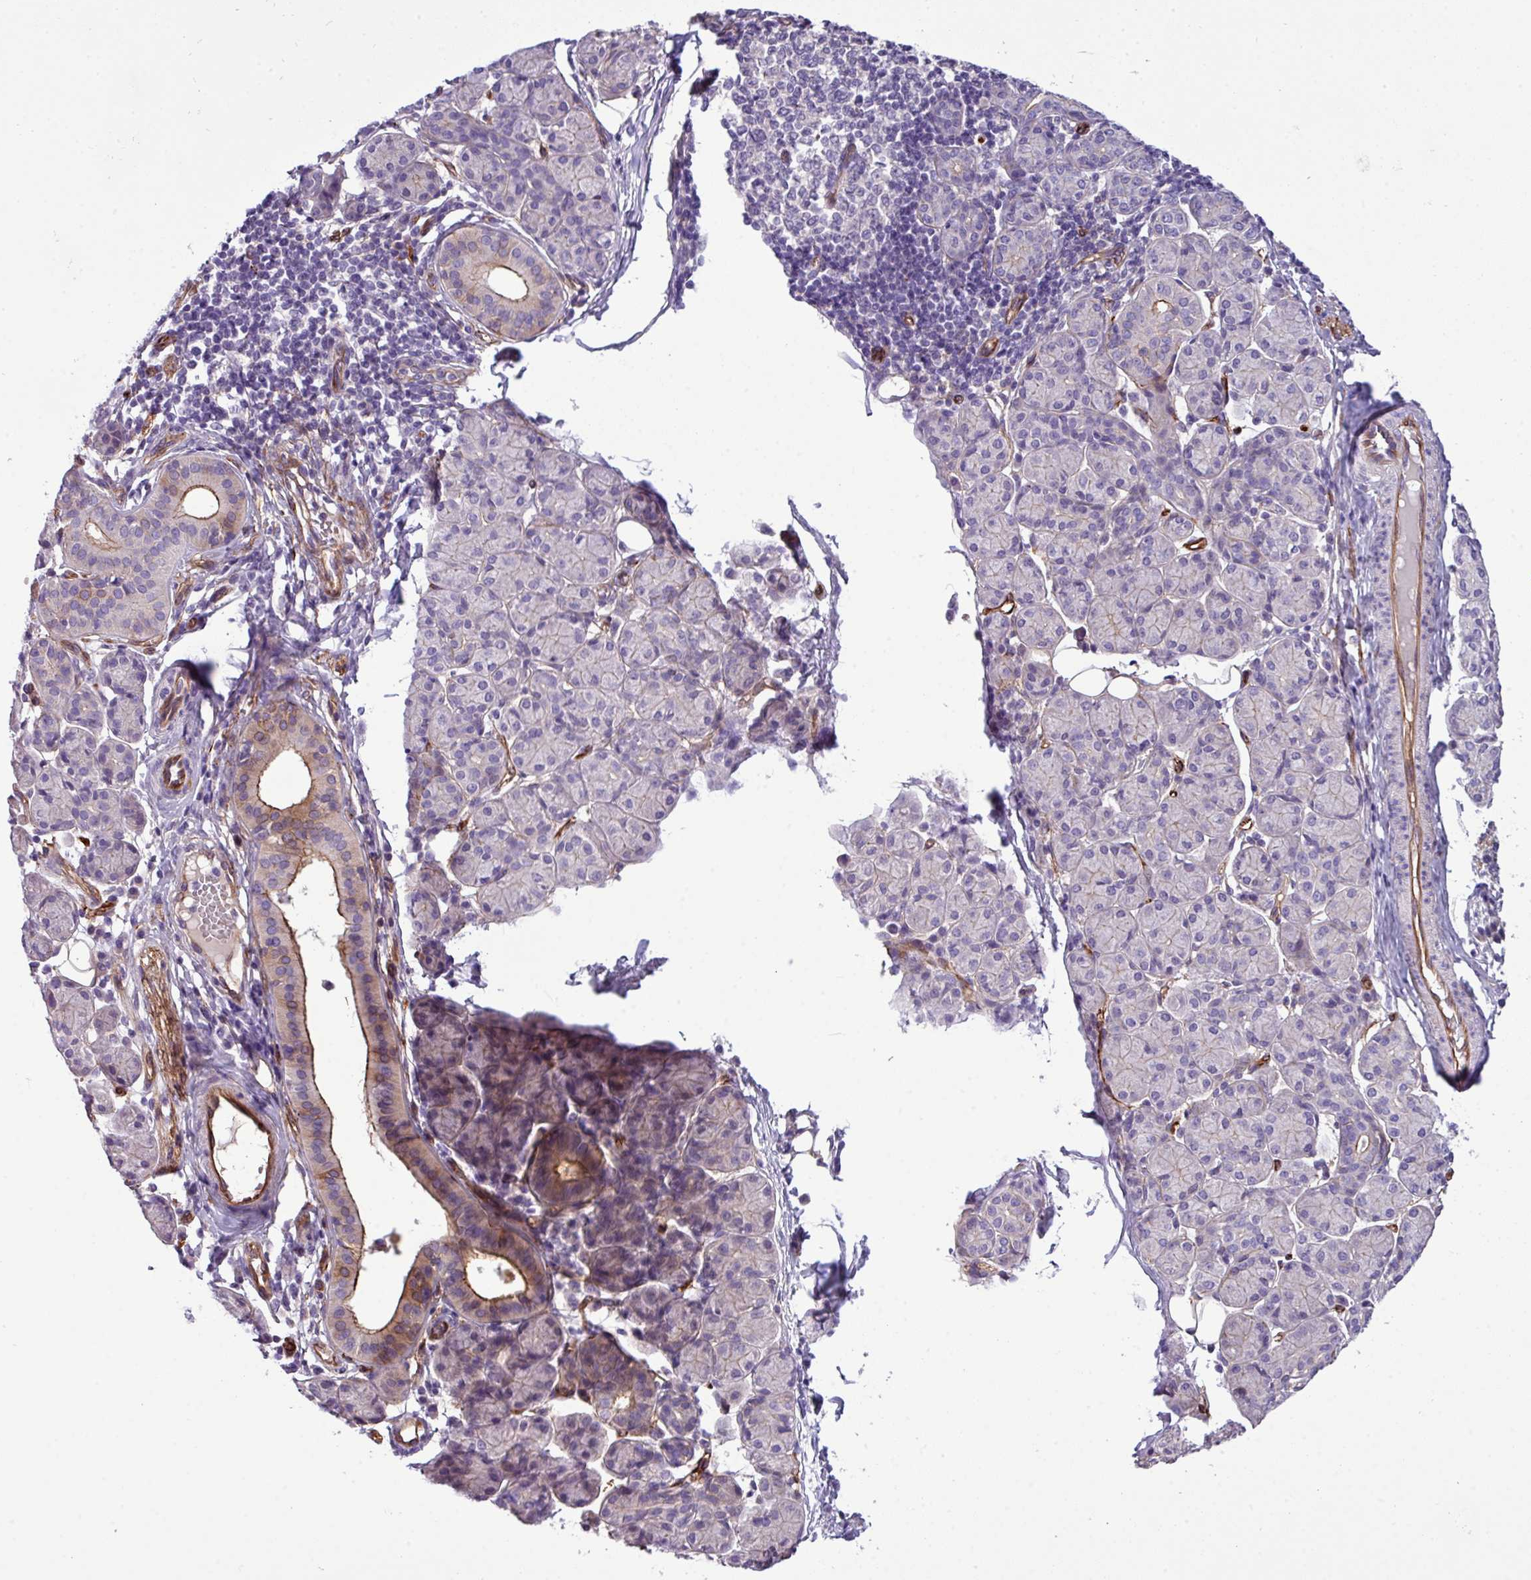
{"staining": {"intensity": "moderate", "quantity": "<25%", "location": "cytoplasmic/membranous"}, "tissue": "salivary gland", "cell_type": "Glandular cells", "image_type": "normal", "snomed": [{"axis": "morphology", "description": "Normal tissue, NOS"}, {"axis": "morphology", "description": "Inflammation, NOS"}, {"axis": "topography", "description": "Lymph node"}, {"axis": "topography", "description": "Salivary gland"}], "caption": "A brown stain shows moderate cytoplasmic/membranous expression of a protein in glandular cells of unremarkable human salivary gland. The staining is performed using DAB brown chromogen to label protein expression. The nuclei are counter-stained blue using hematoxylin.", "gene": "PARD6A", "patient": {"sex": "male", "age": 3}}